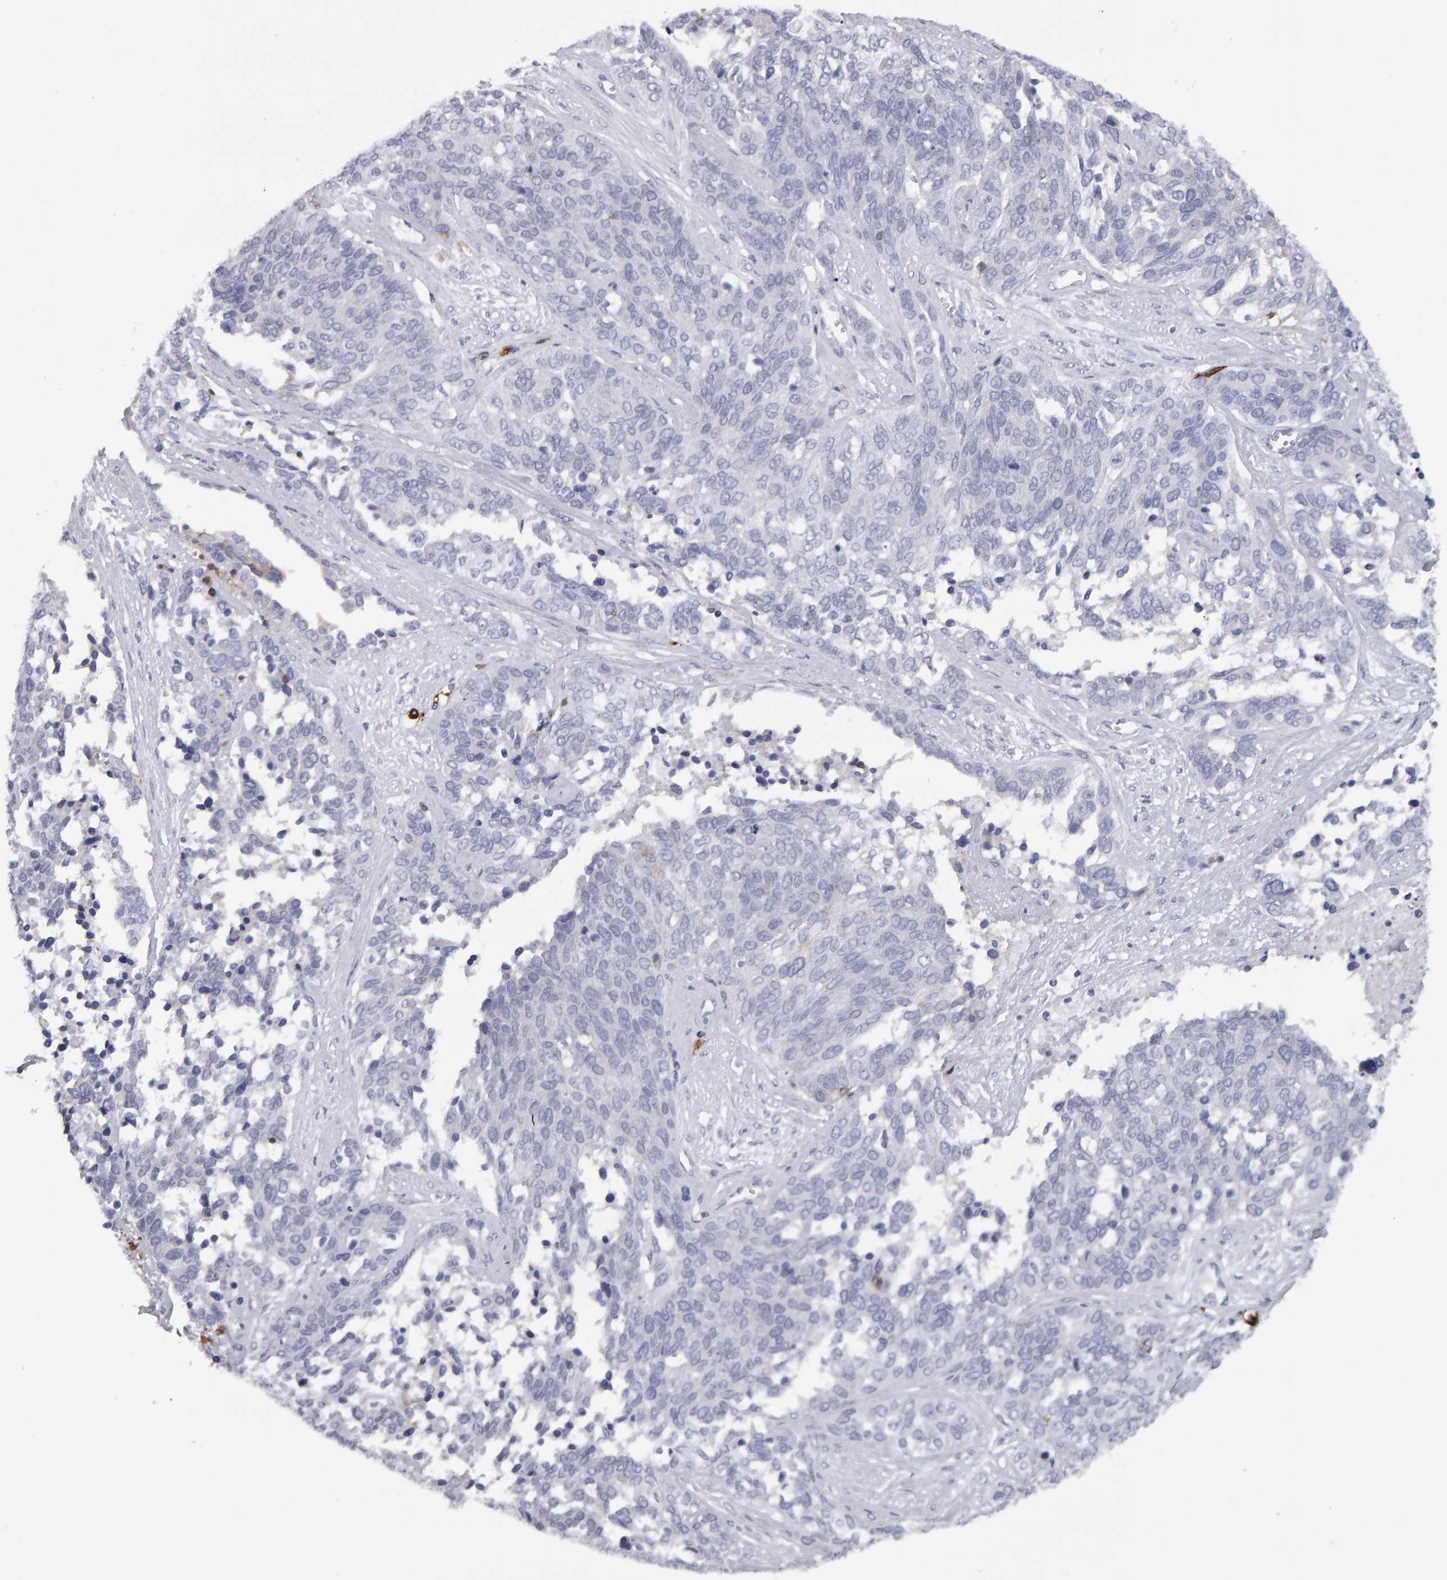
{"staining": {"intensity": "negative", "quantity": "none", "location": "none"}, "tissue": "ovarian cancer", "cell_type": "Tumor cells", "image_type": "cancer", "snomed": [{"axis": "morphology", "description": "Cystadenocarcinoma, serous, NOS"}, {"axis": "topography", "description": "Ovary"}], "caption": "Human ovarian cancer stained for a protein using immunohistochemistry (IHC) exhibits no positivity in tumor cells.", "gene": "CD38", "patient": {"sex": "female", "age": 44}}